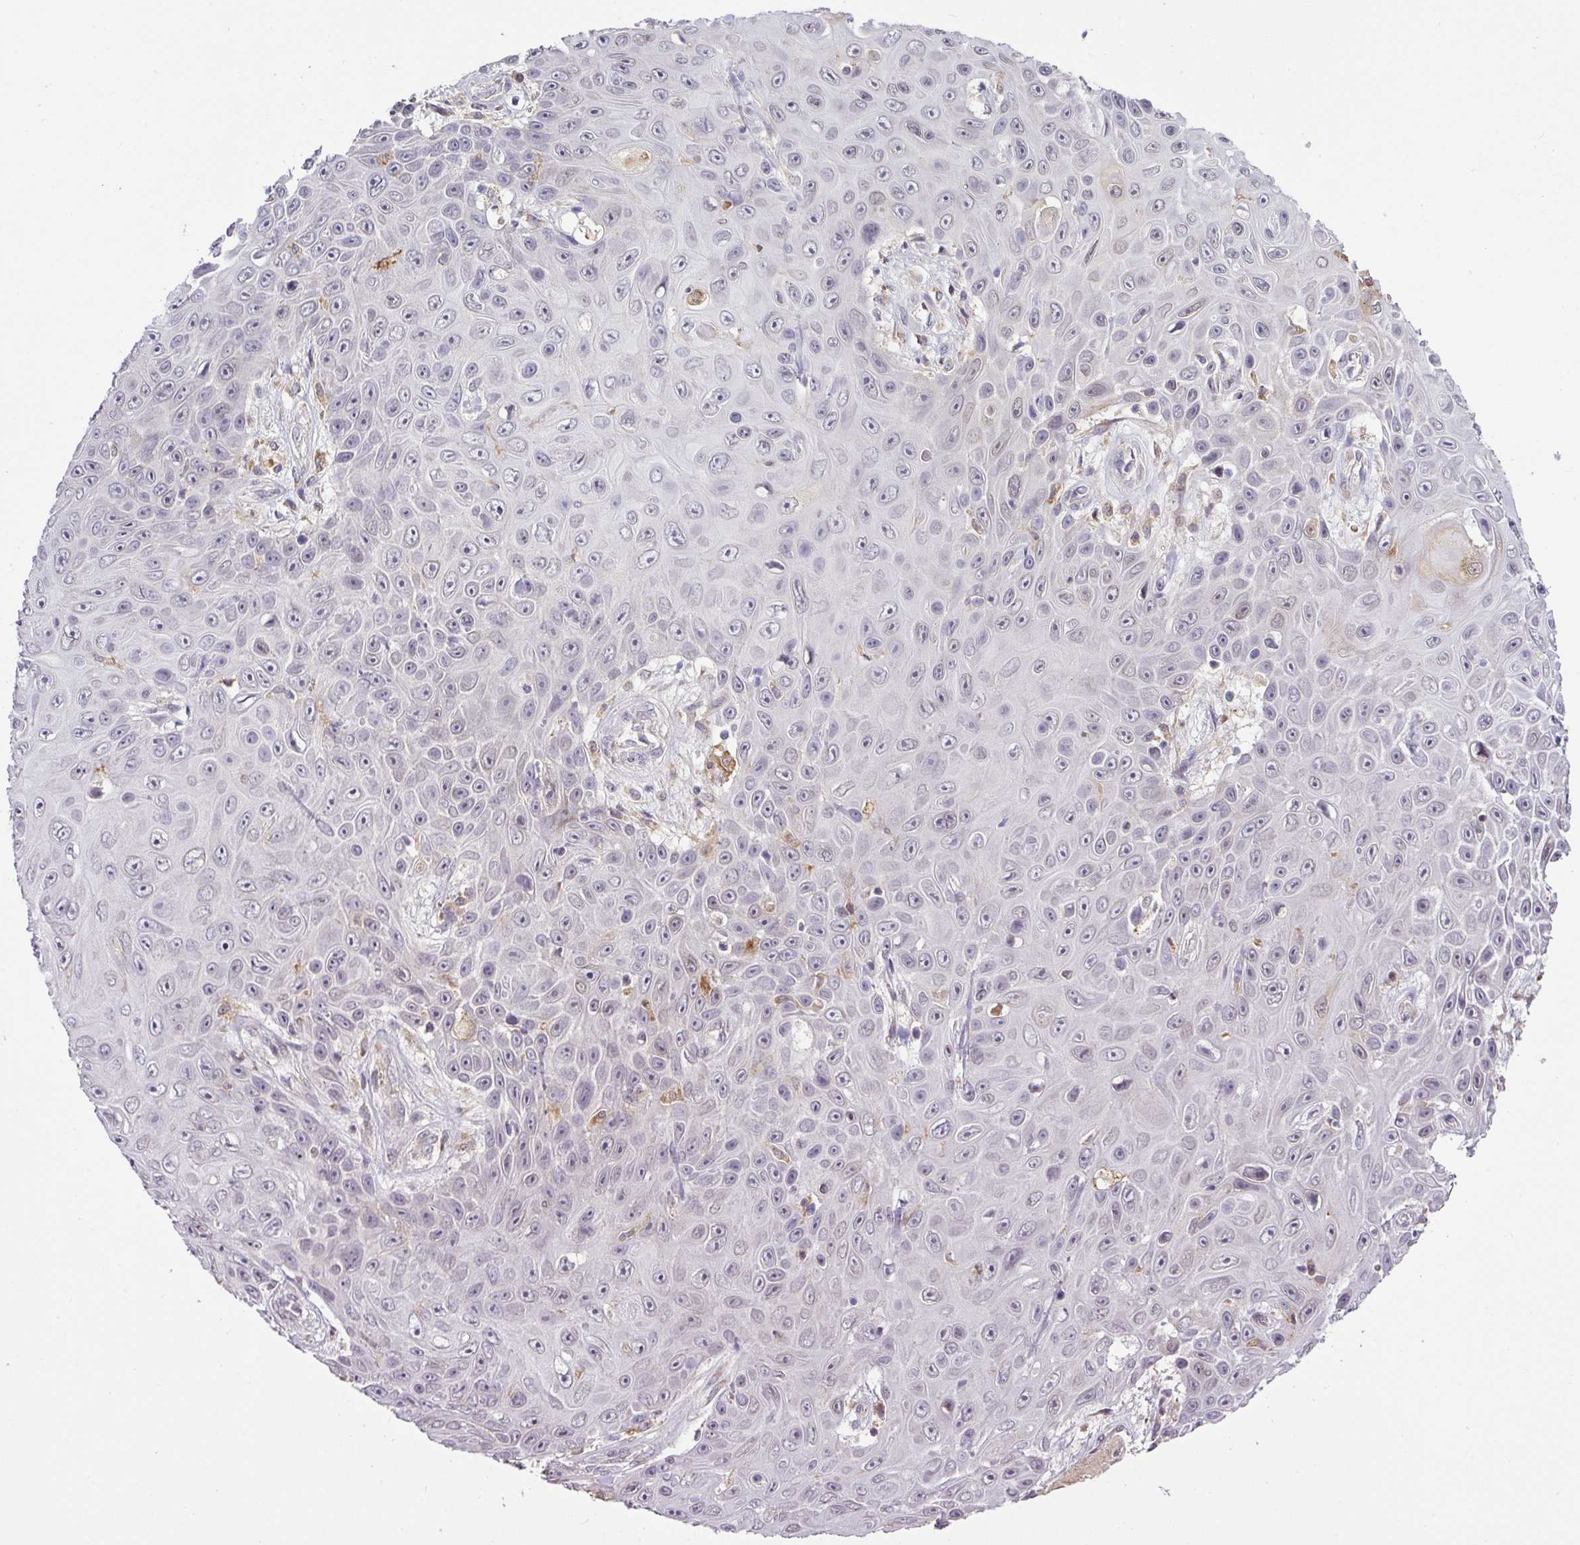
{"staining": {"intensity": "negative", "quantity": "none", "location": "none"}, "tissue": "skin cancer", "cell_type": "Tumor cells", "image_type": "cancer", "snomed": [{"axis": "morphology", "description": "Squamous cell carcinoma, NOS"}, {"axis": "topography", "description": "Skin"}], "caption": "Immunohistochemistry (IHC) micrograph of neoplastic tissue: human skin cancer (squamous cell carcinoma) stained with DAB reveals no significant protein staining in tumor cells.", "gene": "GCNT7", "patient": {"sex": "male", "age": 82}}